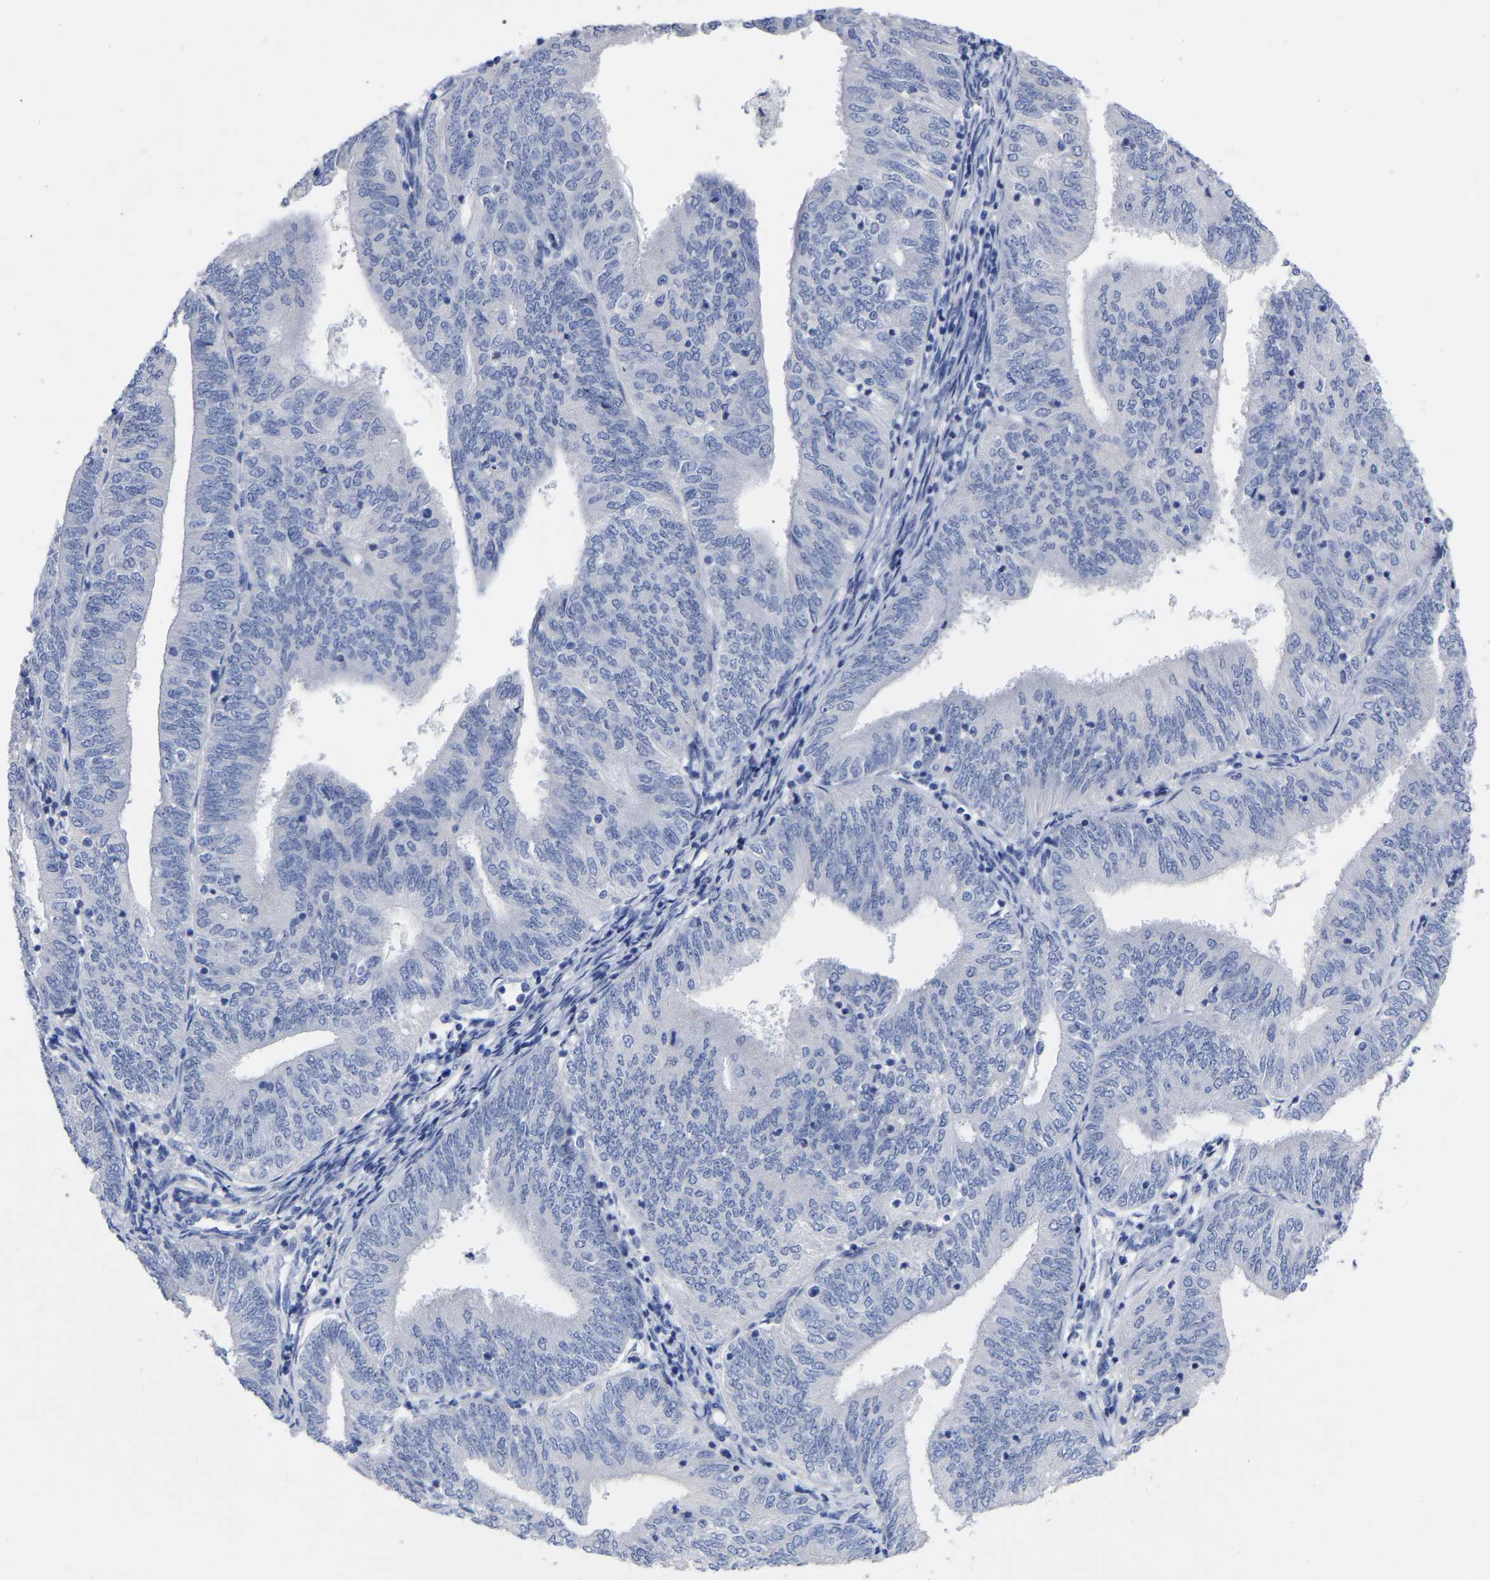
{"staining": {"intensity": "negative", "quantity": "none", "location": "none"}, "tissue": "endometrial cancer", "cell_type": "Tumor cells", "image_type": "cancer", "snomed": [{"axis": "morphology", "description": "Adenocarcinoma, NOS"}, {"axis": "topography", "description": "Endometrium"}], "caption": "This is an immunohistochemistry (IHC) histopathology image of adenocarcinoma (endometrial). There is no positivity in tumor cells.", "gene": "ANXA13", "patient": {"sex": "female", "age": 58}}